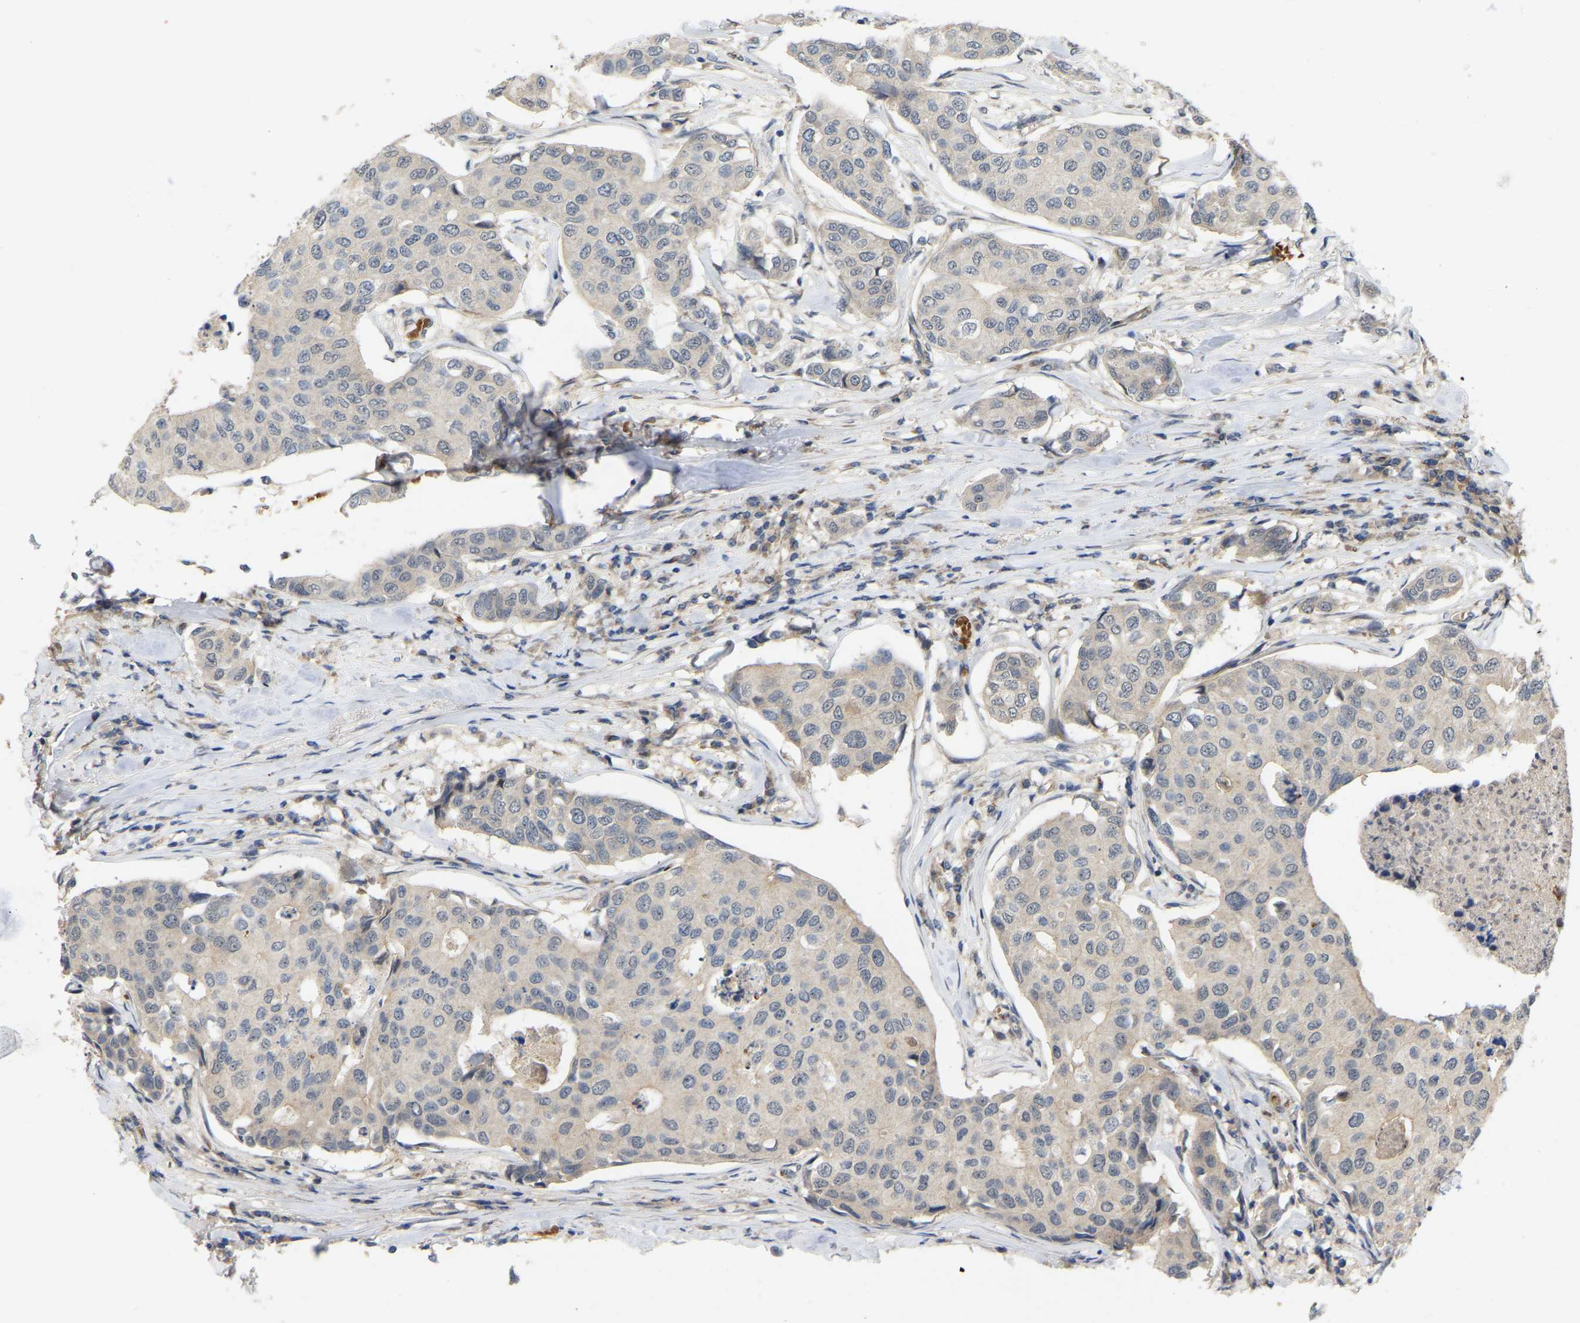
{"staining": {"intensity": "negative", "quantity": "none", "location": "none"}, "tissue": "breast cancer", "cell_type": "Tumor cells", "image_type": "cancer", "snomed": [{"axis": "morphology", "description": "Duct carcinoma"}, {"axis": "topography", "description": "Breast"}], "caption": "High power microscopy image of an IHC image of breast cancer, revealing no significant expression in tumor cells. Nuclei are stained in blue.", "gene": "LIMK2", "patient": {"sex": "female", "age": 80}}